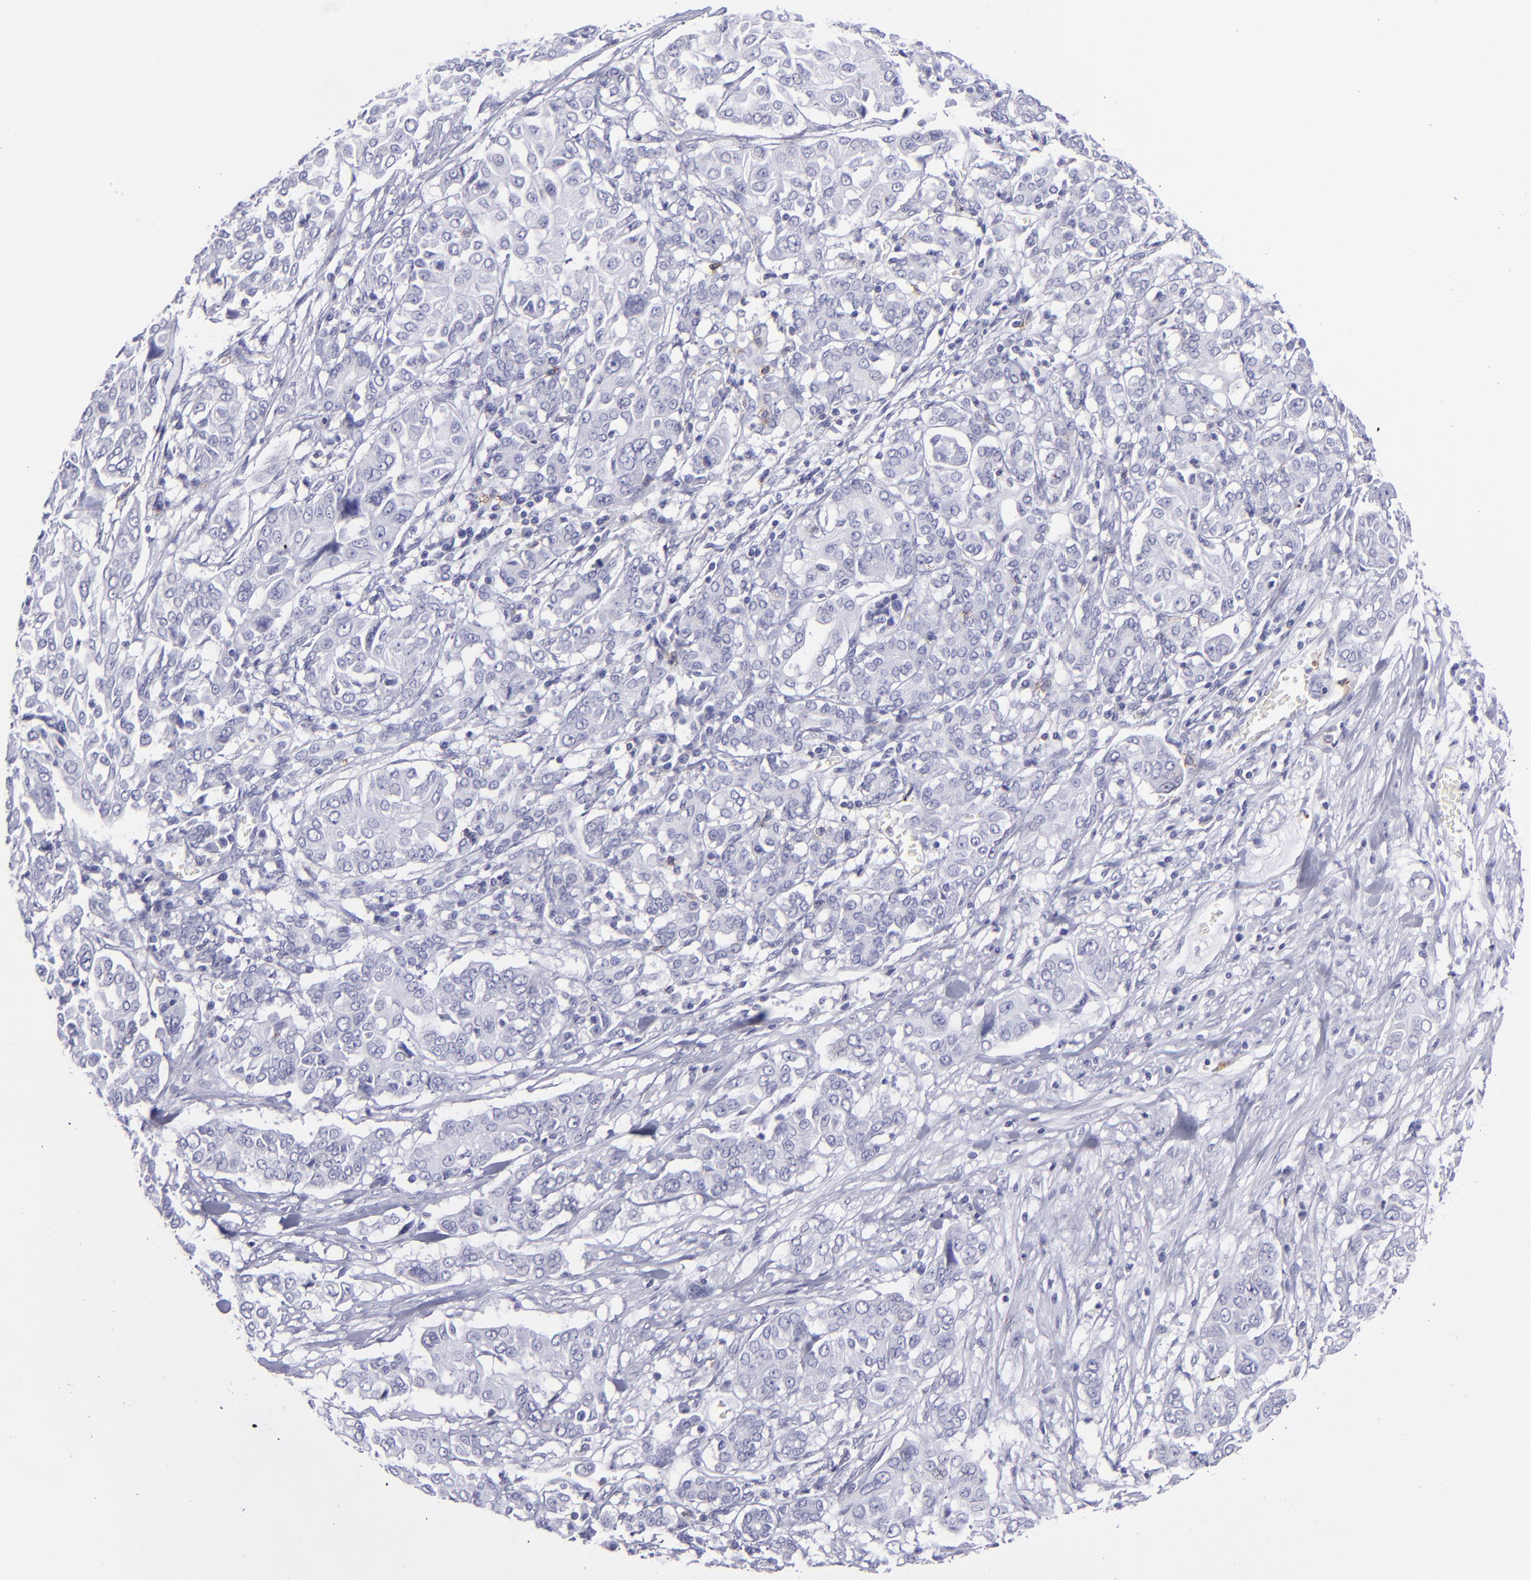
{"staining": {"intensity": "negative", "quantity": "none", "location": "none"}, "tissue": "pancreatic cancer", "cell_type": "Tumor cells", "image_type": "cancer", "snomed": [{"axis": "morphology", "description": "Adenocarcinoma, NOS"}, {"axis": "topography", "description": "Pancreas"}], "caption": "A histopathology image of pancreatic cancer stained for a protein displays no brown staining in tumor cells.", "gene": "SELPLG", "patient": {"sex": "female", "age": 52}}